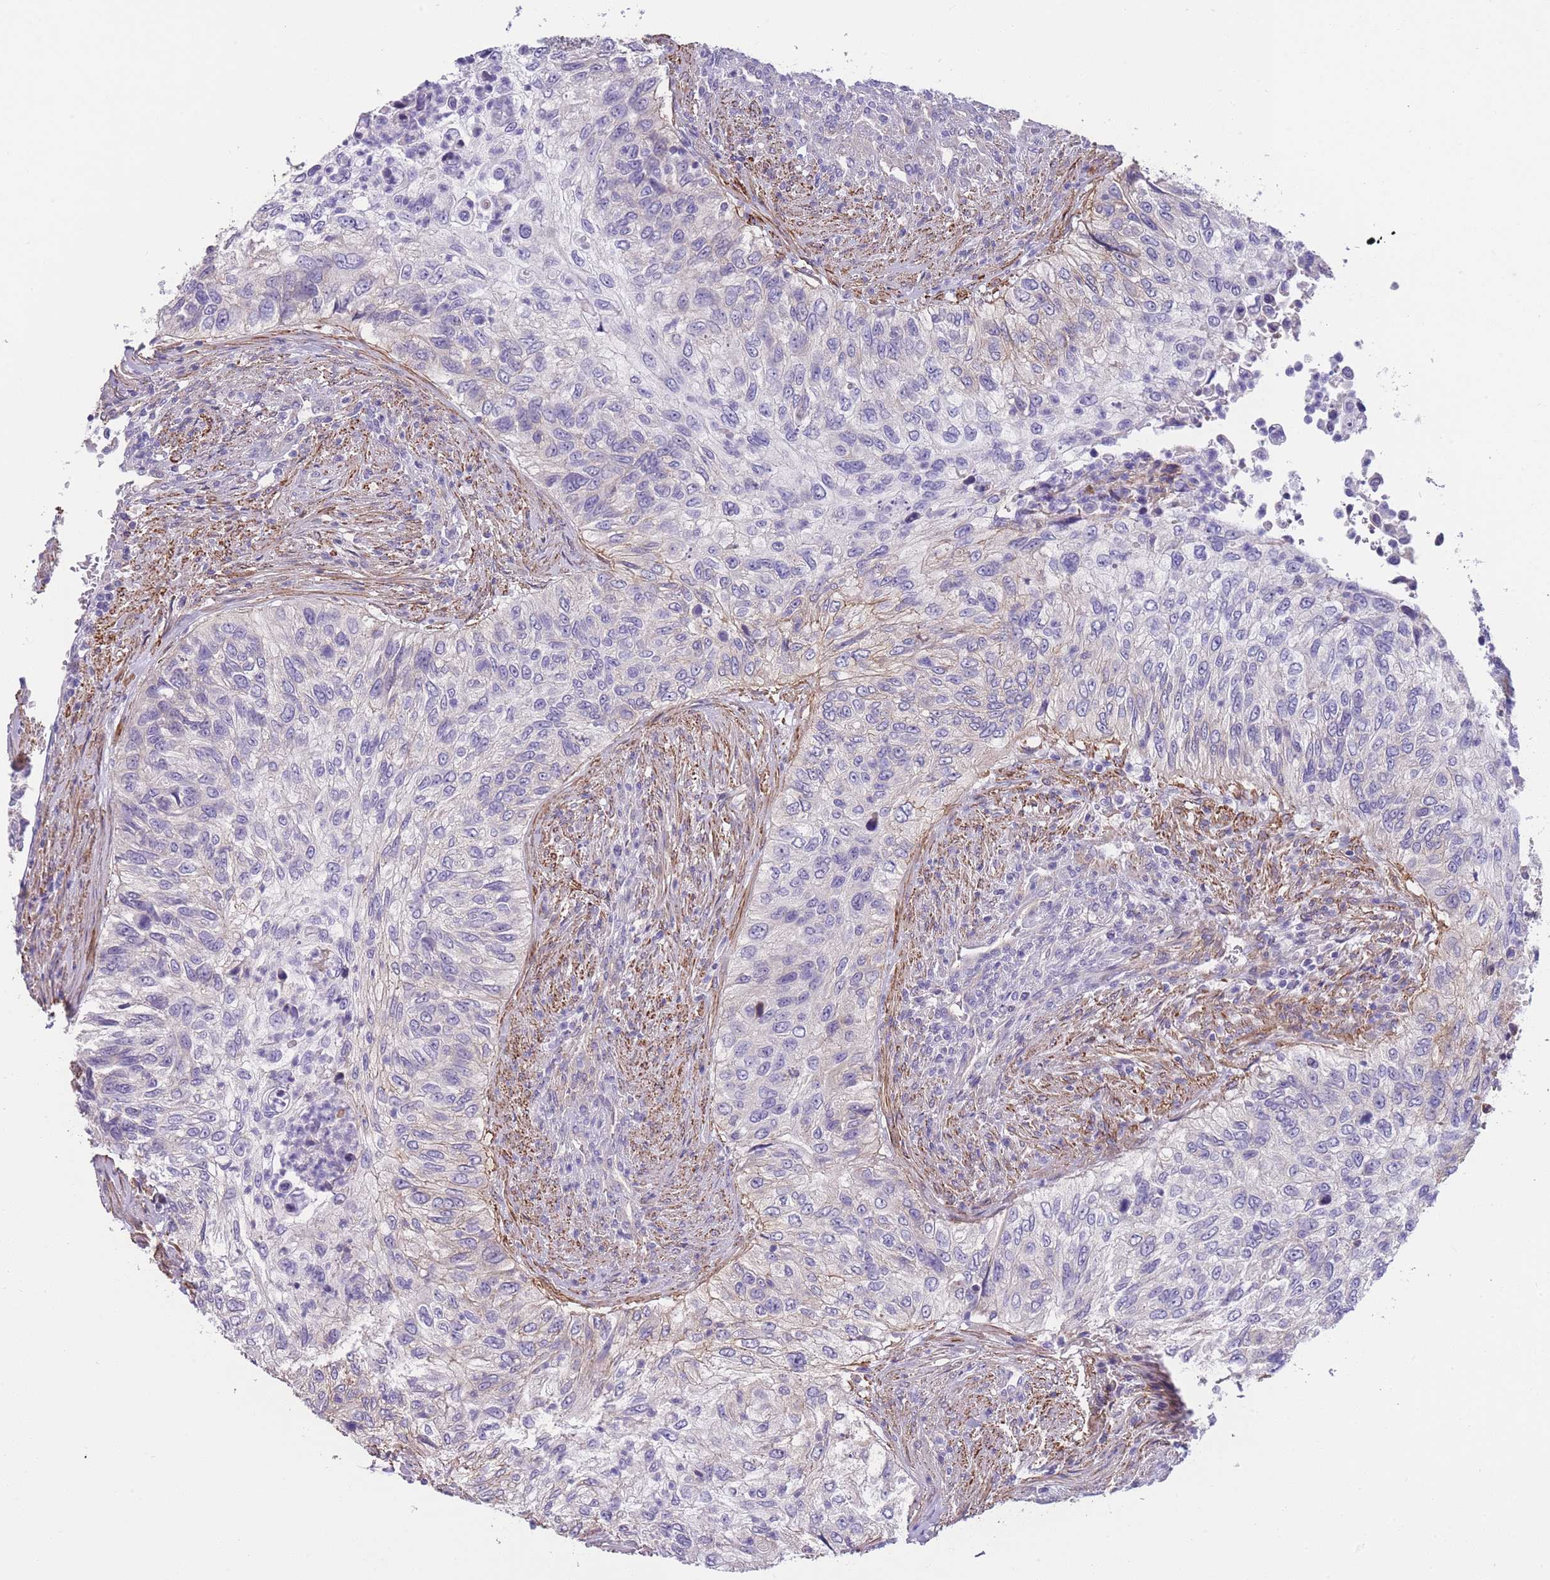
{"staining": {"intensity": "negative", "quantity": "none", "location": "none"}, "tissue": "urothelial cancer", "cell_type": "Tumor cells", "image_type": "cancer", "snomed": [{"axis": "morphology", "description": "Urothelial carcinoma, High grade"}, {"axis": "topography", "description": "Urinary bladder"}], "caption": "Immunohistochemical staining of human urothelial cancer displays no significant staining in tumor cells.", "gene": "FAM124A", "patient": {"sex": "female", "age": 60}}